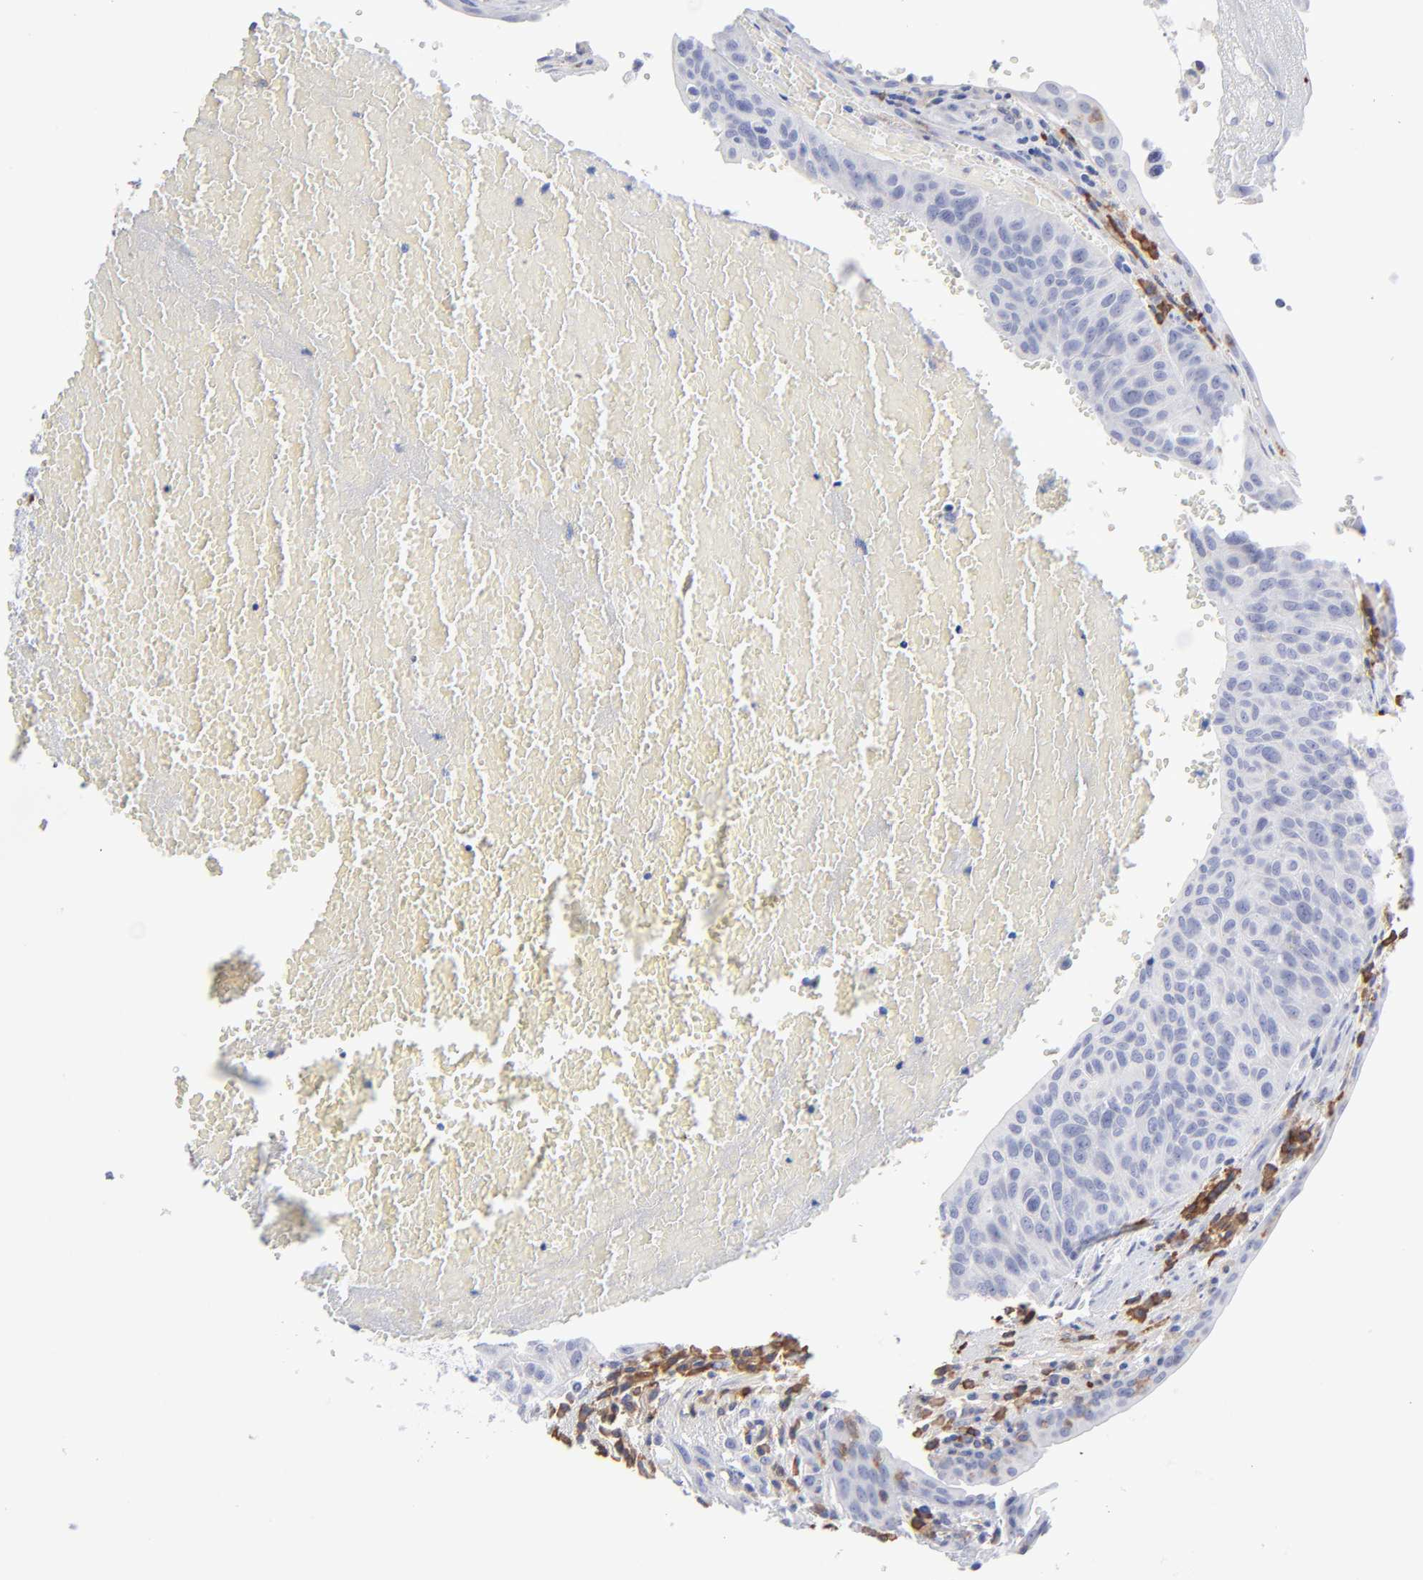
{"staining": {"intensity": "negative", "quantity": "none", "location": "none"}, "tissue": "urothelial cancer", "cell_type": "Tumor cells", "image_type": "cancer", "snomed": [{"axis": "morphology", "description": "Urothelial carcinoma, High grade"}, {"axis": "topography", "description": "Urinary bladder"}], "caption": "High-grade urothelial carcinoma was stained to show a protein in brown. There is no significant expression in tumor cells.", "gene": "LAT2", "patient": {"sex": "male", "age": 66}}